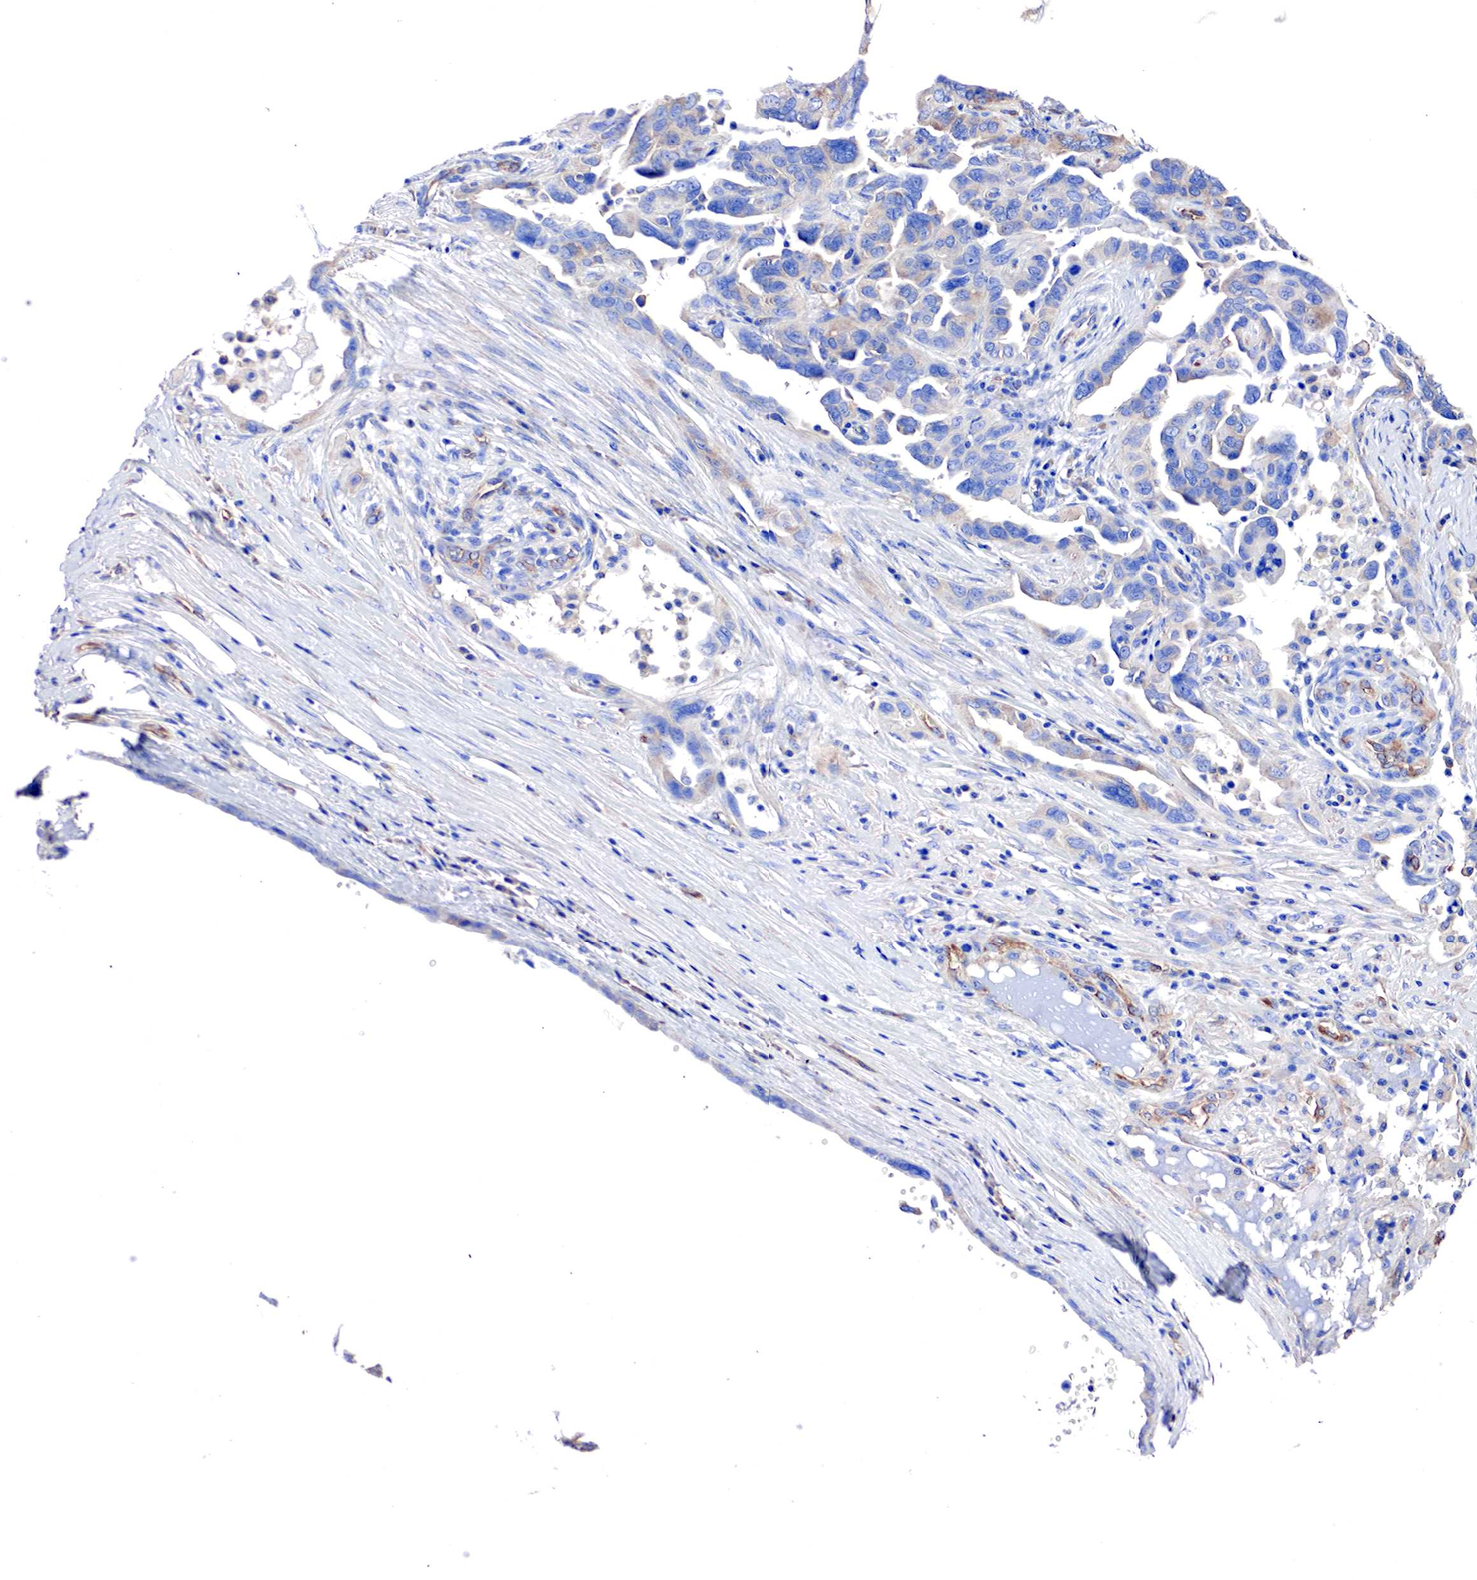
{"staining": {"intensity": "weak", "quantity": "25%-75%", "location": "cytoplasmic/membranous"}, "tissue": "ovarian cancer", "cell_type": "Tumor cells", "image_type": "cancer", "snomed": [{"axis": "morphology", "description": "Cystadenocarcinoma, serous, NOS"}, {"axis": "topography", "description": "Ovary"}], "caption": "A photomicrograph showing weak cytoplasmic/membranous positivity in about 25%-75% of tumor cells in ovarian serous cystadenocarcinoma, as visualized by brown immunohistochemical staining.", "gene": "RDX", "patient": {"sex": "female", "age": 64}}